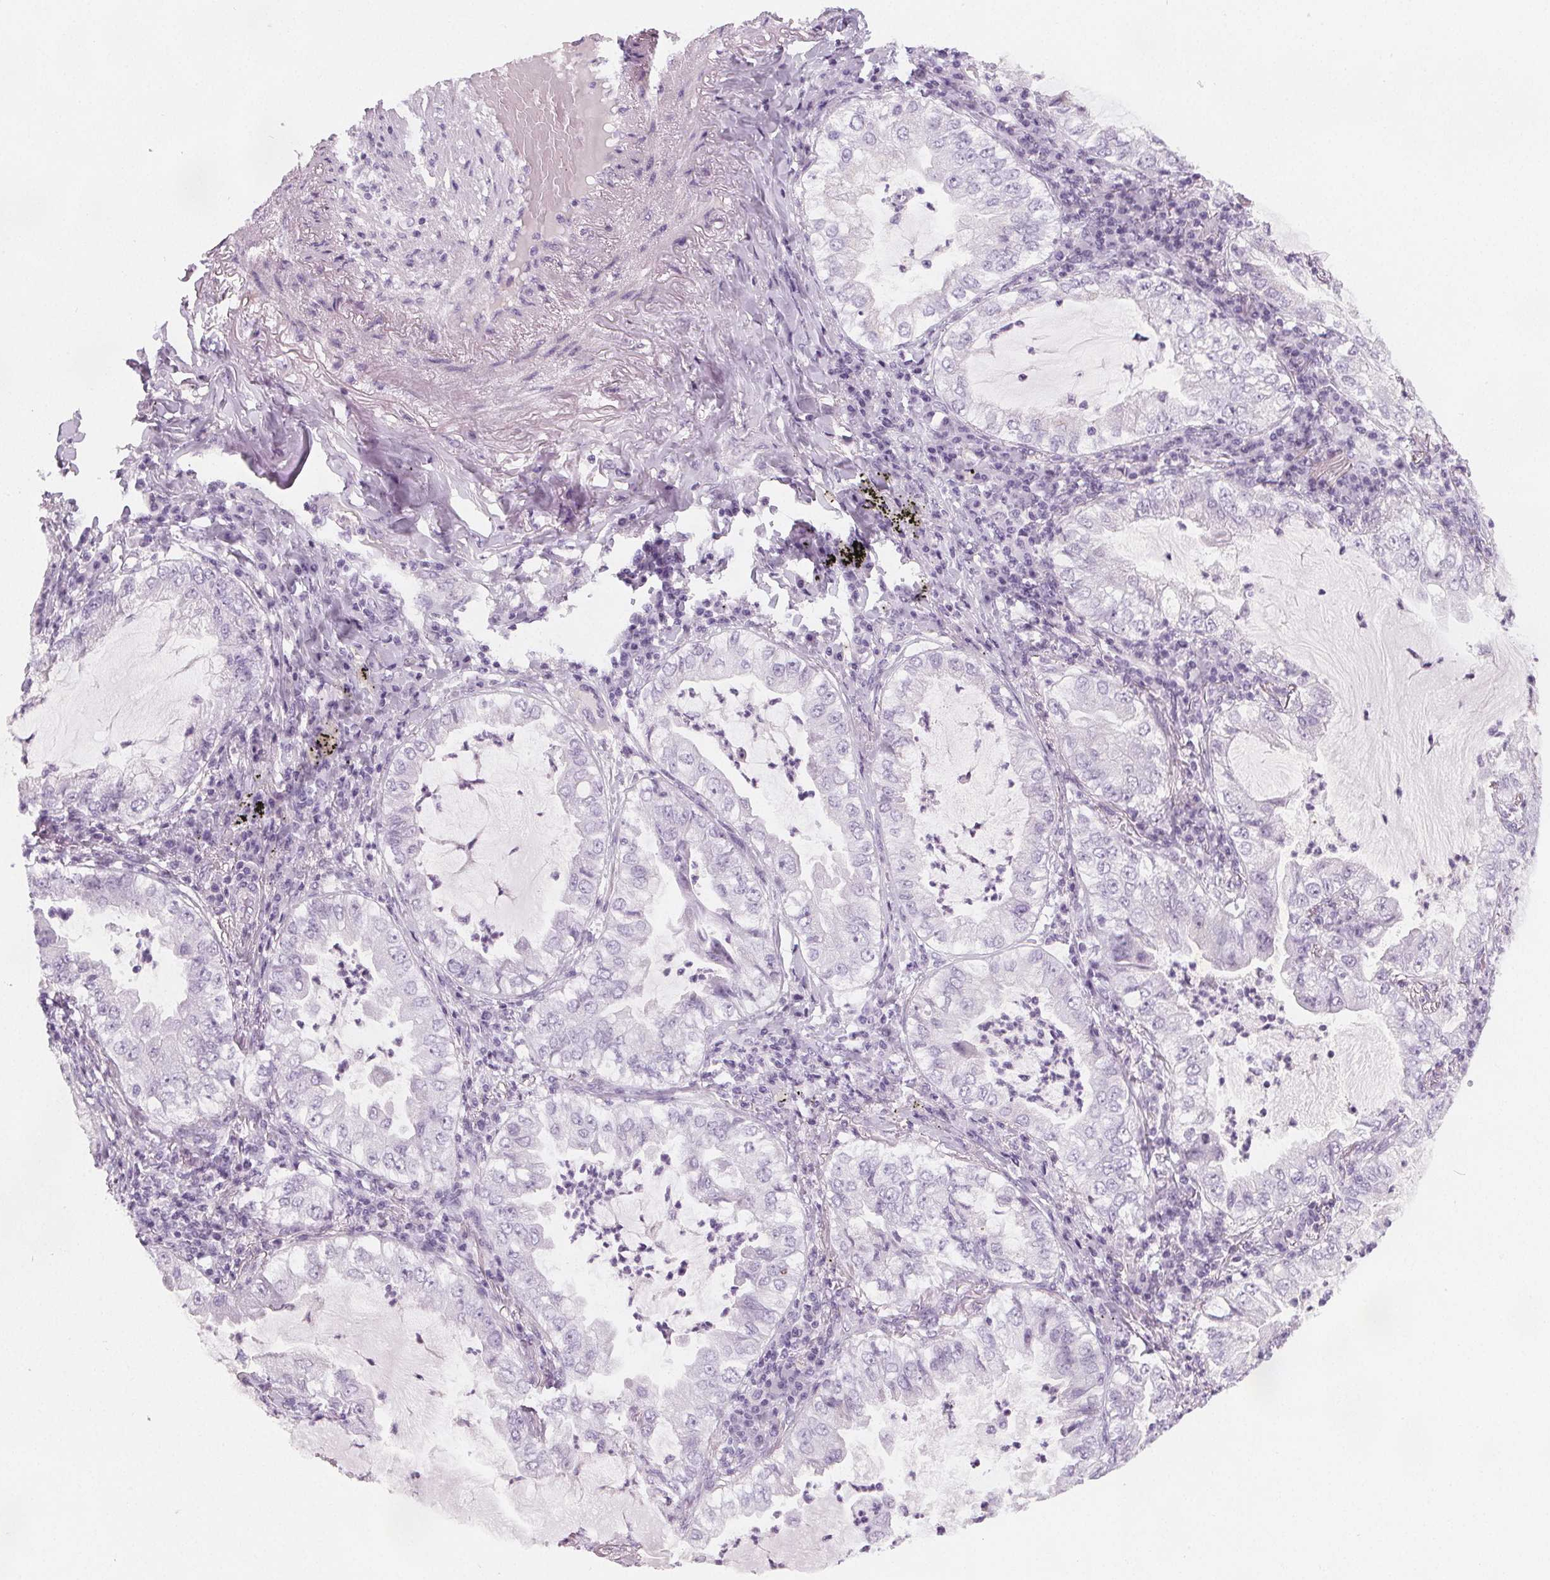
{"staining": {"intensity": "negative", "quantity": "none", "location": "none"}, "tissue": "lung cancer", "cell_type": "Tumor cells", "image_type": "cancer", "snomed": [{"axis": "morphology", "description": "Adenocarcinoma, NOS"}, {"axis": "topography", "description": "Lung"}], "caption": "Tumor cells are negative for protein expression in human adenocarcinoma (lung).", "gene": "SLC5A12", "patient": {"sex": "female", "age": 73}}